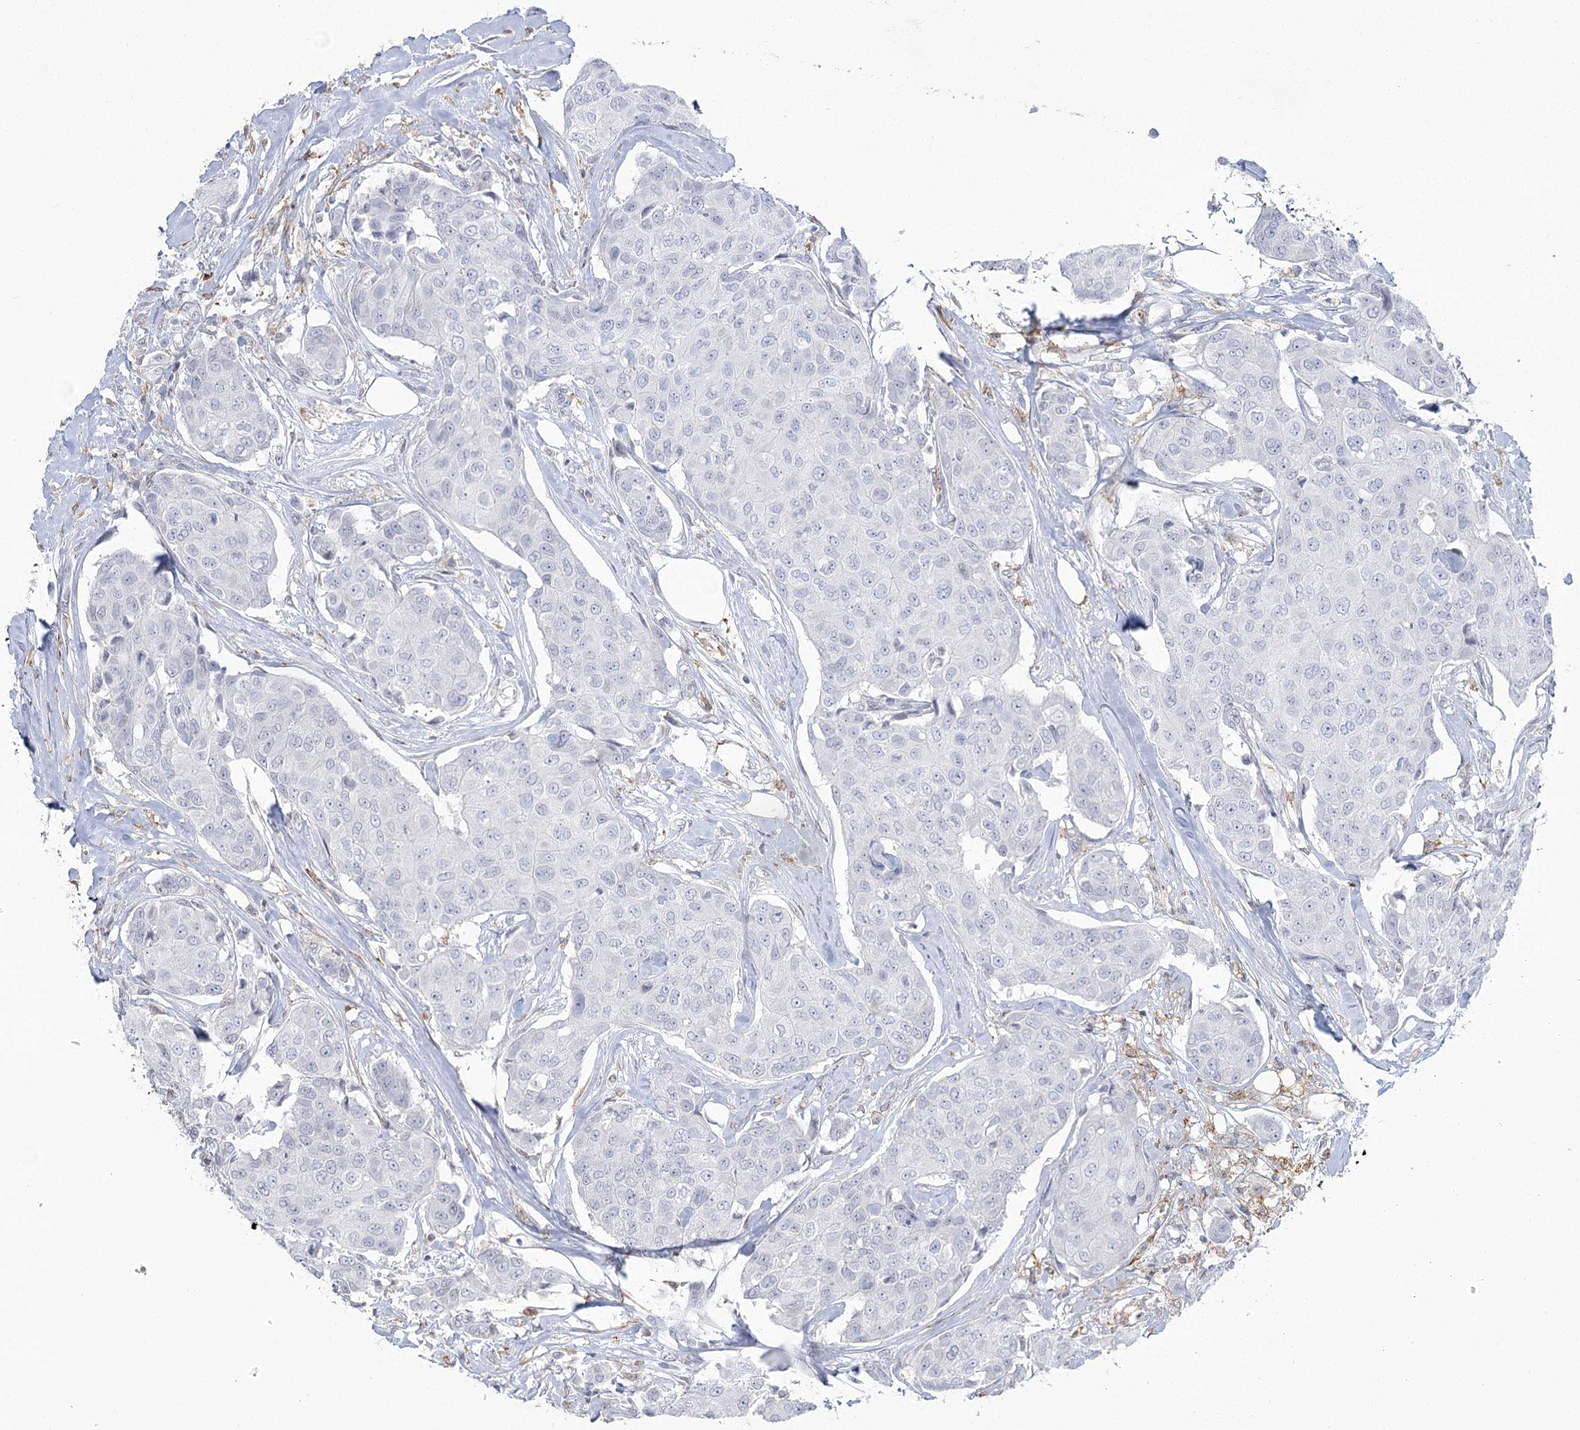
{"staining": {"intensity": "negative", "quantity": "none", "location": "none"}, "tissue": "breast cancer", "cell_type": "Tumor cells", "image_type": "cancer", "snomed": [{"axis": "morphology", "description": "Duct carcinoma"}, {"axis": "topography", "description": "Breast"}], "caption": "Human breast cancer stained for a protein using immunohistochemistry (IHC) demonstrates no staining in tumor cells.", "gene": "C11orf1", "patient": {"sex": "female", "age": 80}}